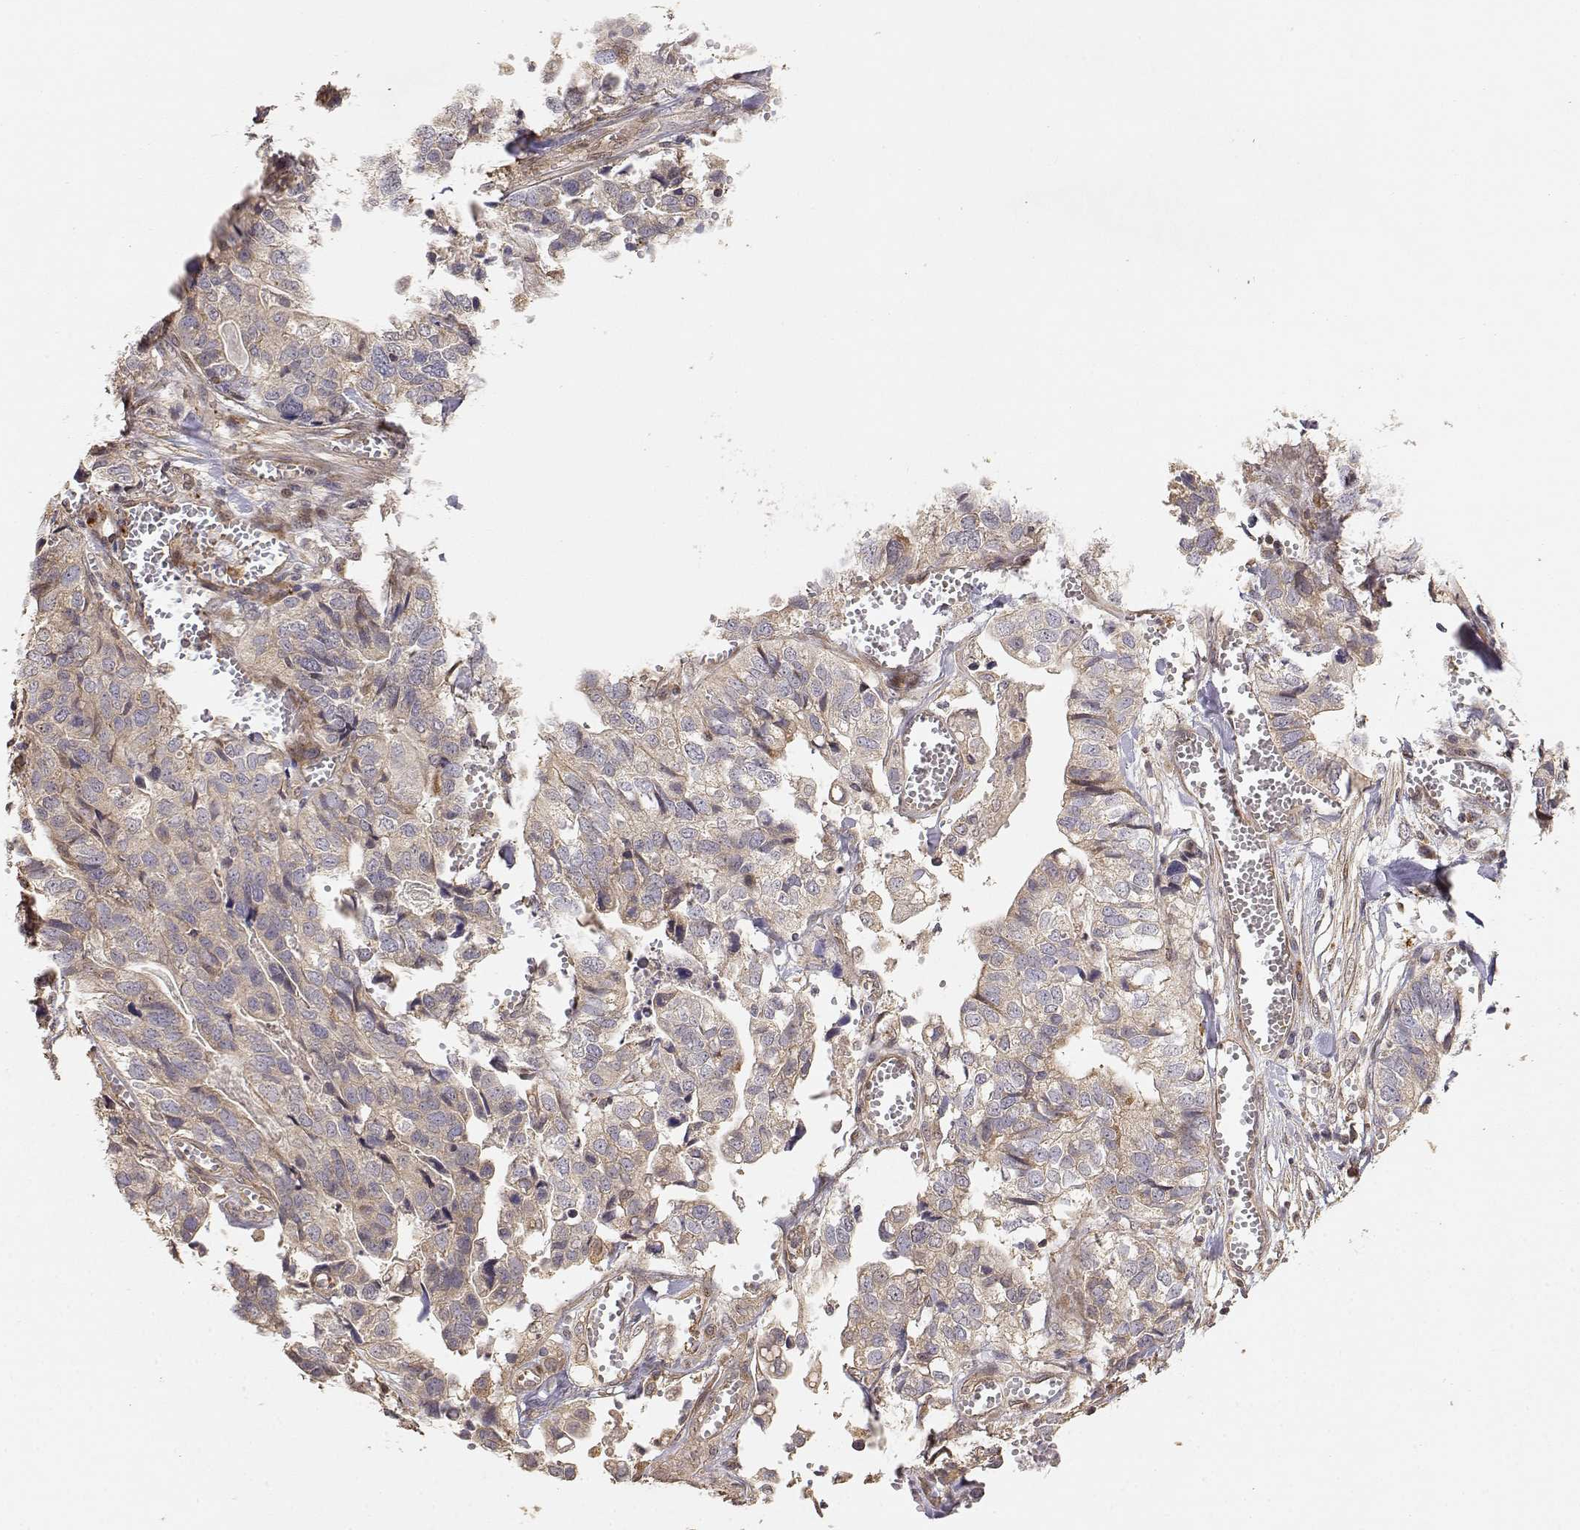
{"staining": {"intensity": "weak", "quantity": ">75%", "location": "cytoplasmic/membranous"}, "tissue": "stomach cancer", "cell_type": "Tumor cells", "image_type": "cancer", "snomed": [{"axis": "morphology", "description": "Adenocarcinoma, NOS"}, {"axis": "topography", "description": "Stomach, upper"}], "caption": "Stomach adenocarcinoma tissue demonstrates weak cytoplasmic/membranous staining in about >75% of tumor cells, visualized by immunohistochemistry. (brown staining indicates protein expression, while blue staining denotes nuclei).", "gene": "PICK1", "patient": {"sex": "female", "age": 67}}